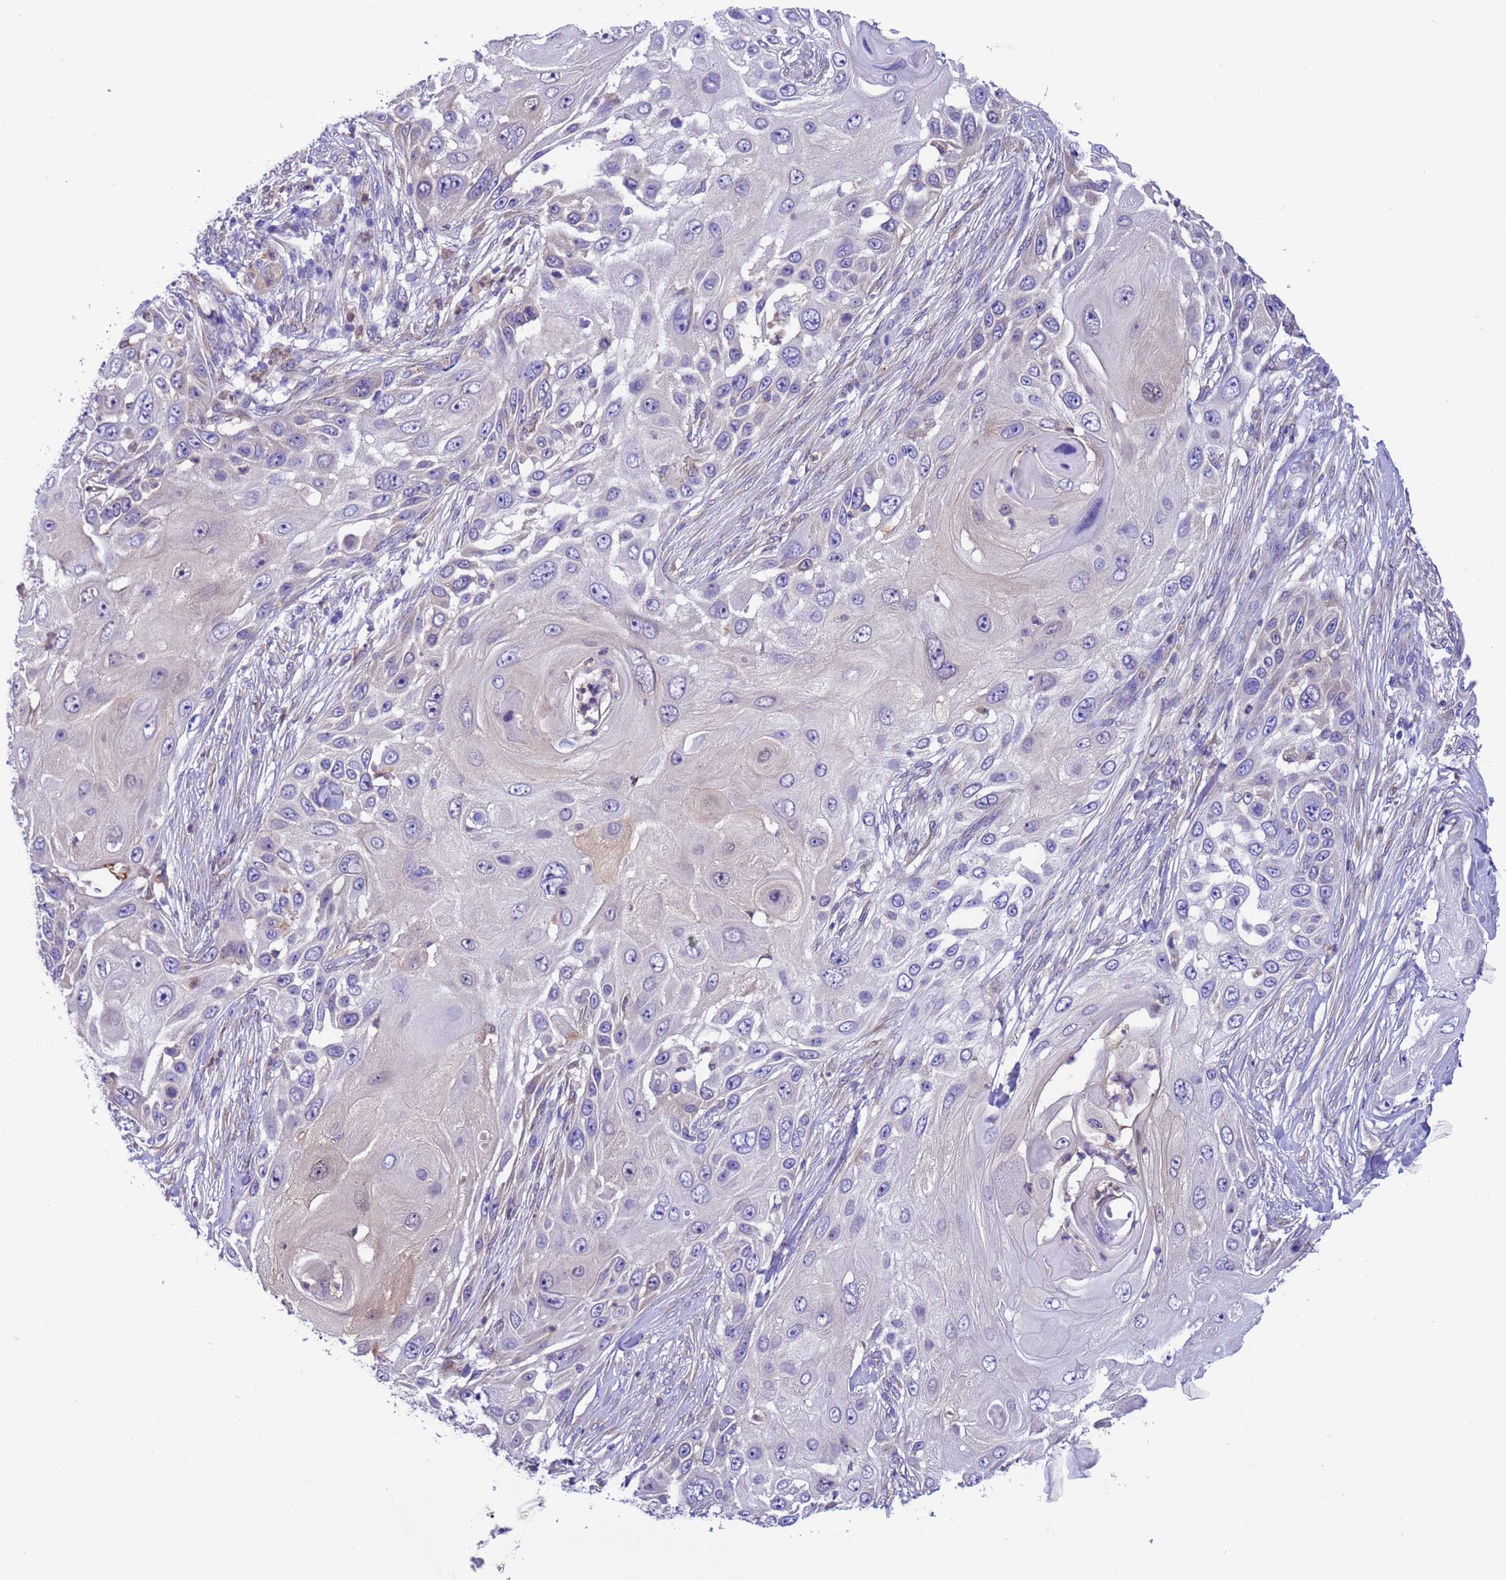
{"staining": {"intensity": "negative", "quantity": "none", "location": "none"}, "tissue": "skin cancer", "cell_type": "Tumor cells", "image_type": "cancer", "snomed": [{"axis": "morphology", "description": "Squamous cell carcinoma, NOS"}, {"axis": "topography", "description": "Skin"}], "caption": "Squamous cell carcinoma (skin) was stained to show a protein in brown. There is no significant expression in tumor cells. (DAB (3,3'-diaminobenzidine) immunohistochemistry visualized using brightfield microscopy, high magnification).", "gene": "C6orf47", "patient": {"sex": "female", "age": 44}}